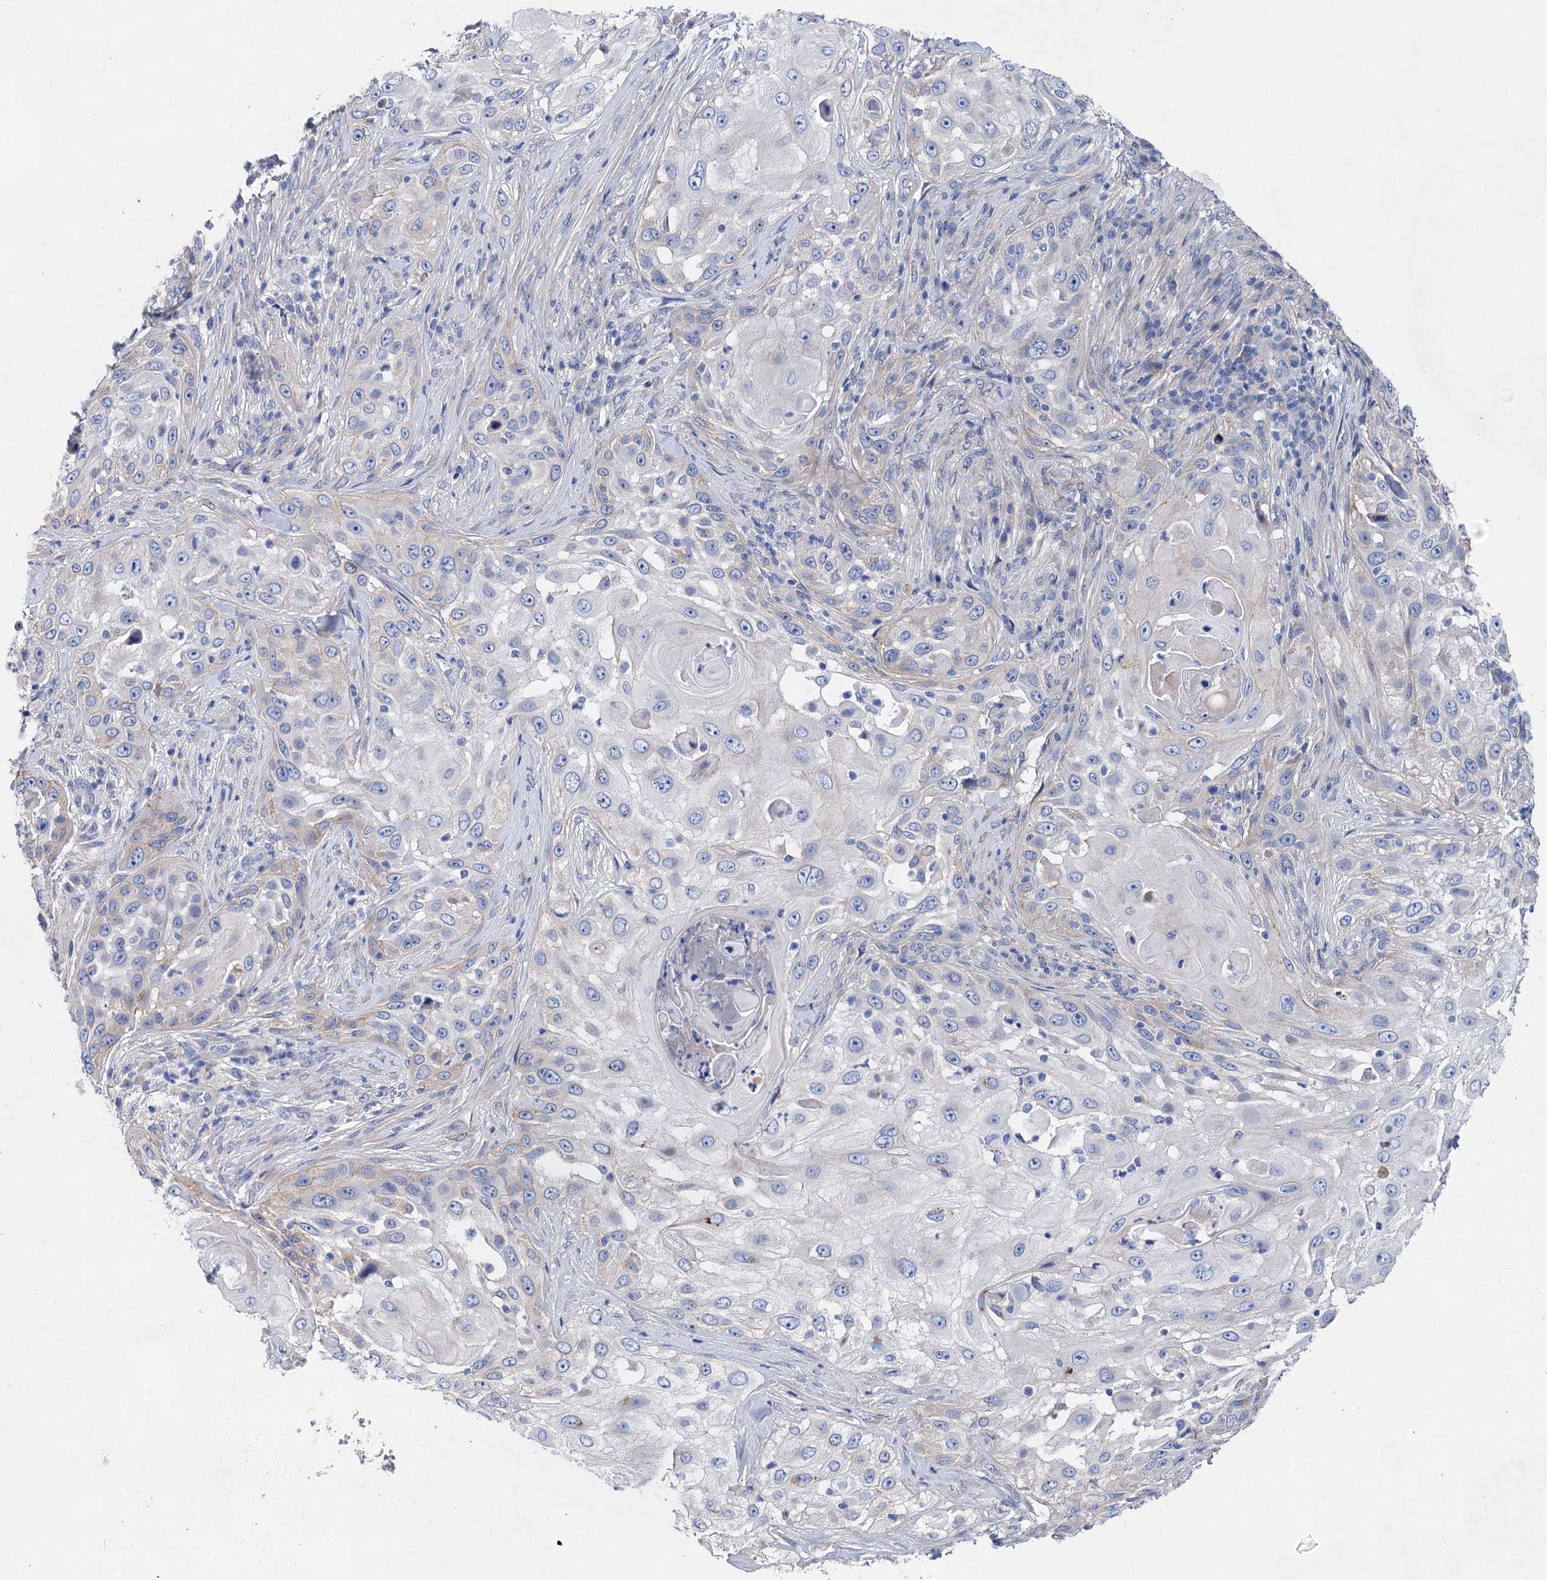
{"staining": {"intensity": "negative", "quantity": "none", "location": "none"}, "tissue": "skin cancer", "cell_type": "Tumor cells", "image_type": "cancer", "snomed": [{"axis": "morphology", "description": "Squamous cell carcinoma, NOS"}, {"axis": "topography", "description": "Skin"}], "caption": "Tumor cells are negative for protein expression in human skin cancer.", "gene": "GPR155", "patient": {"sex": "female", "age": 44}}